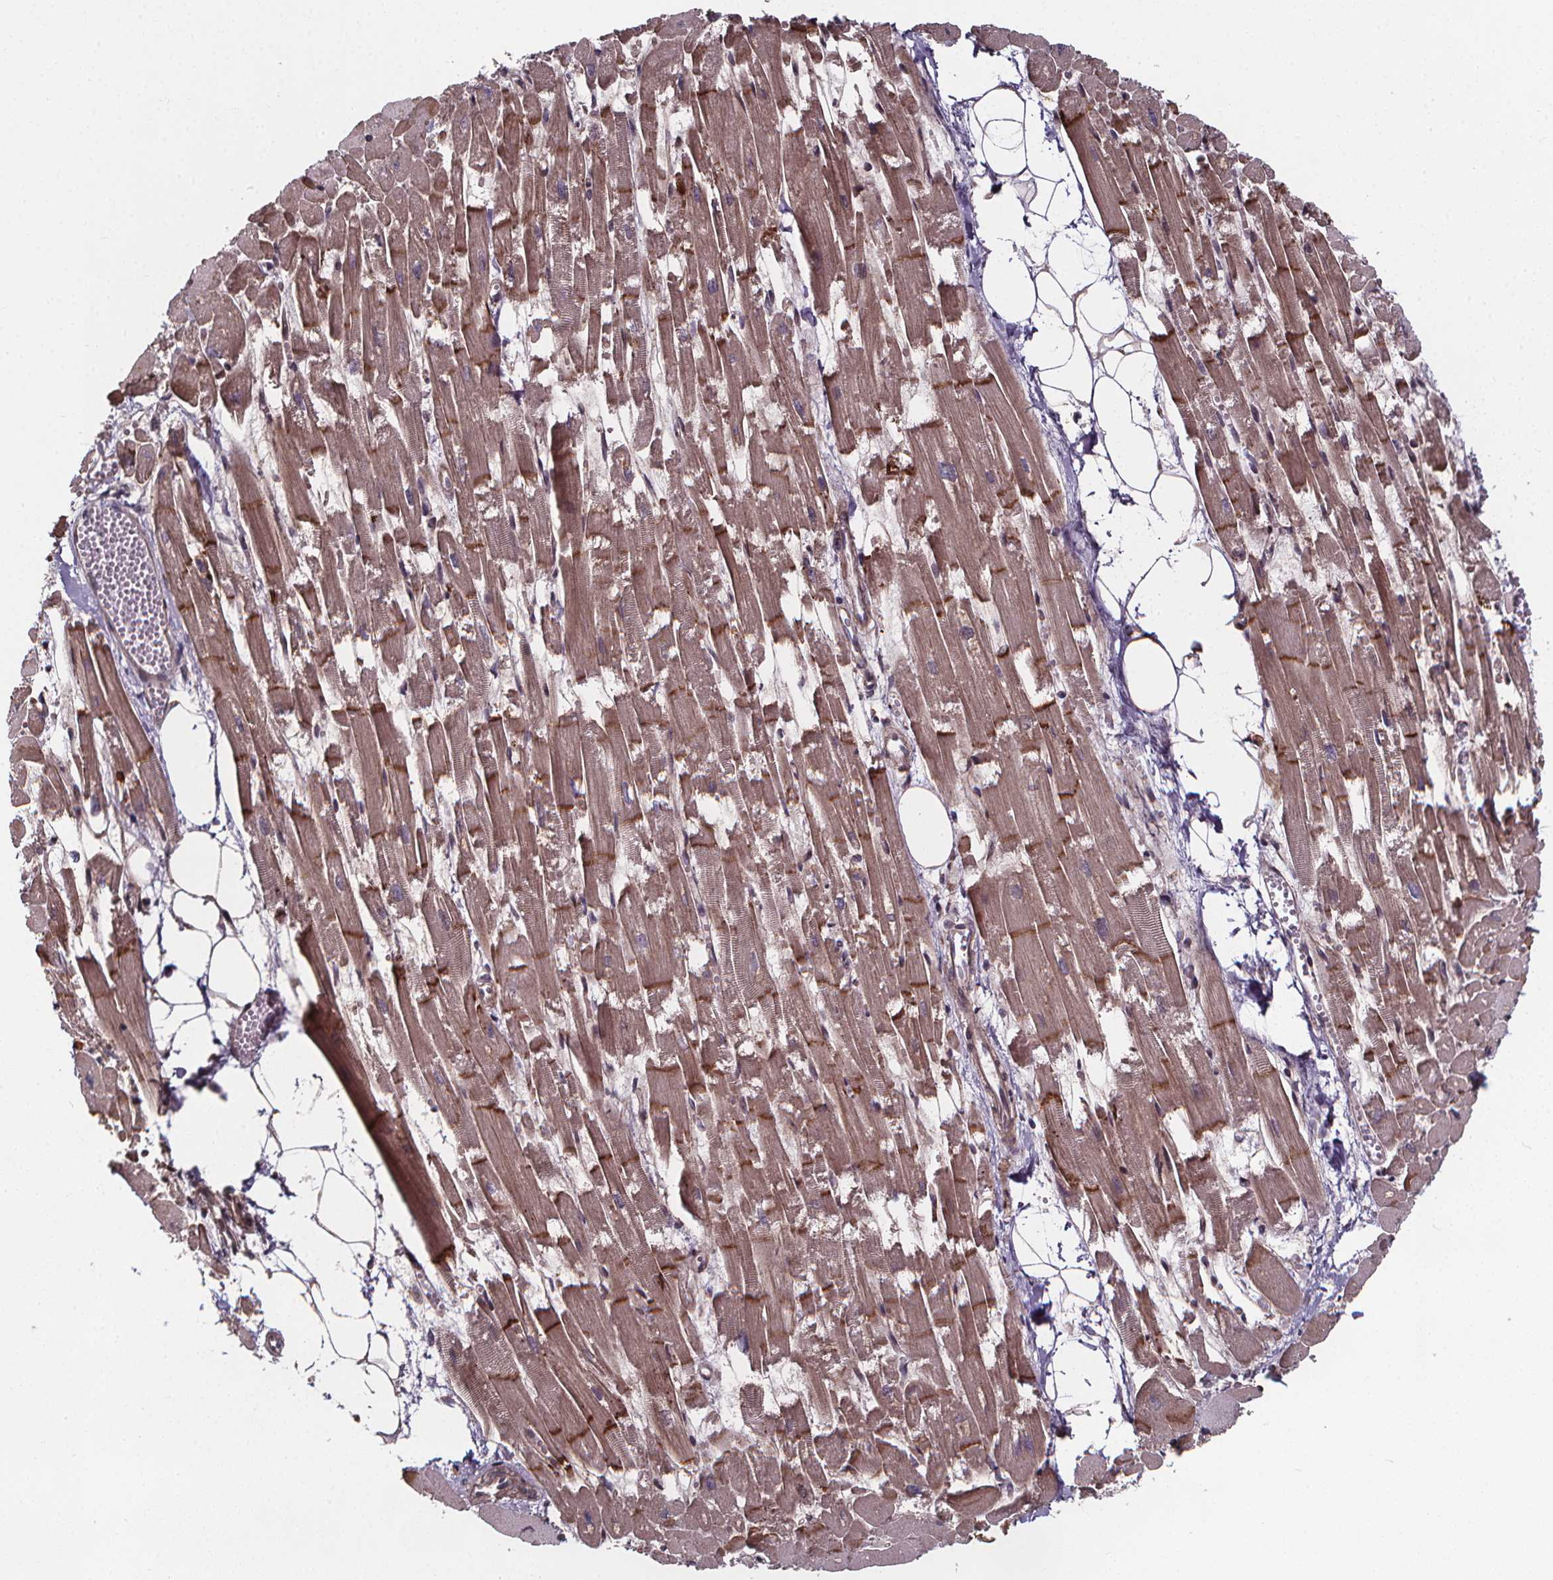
{"staining": {"intensity": "moderate", "quantity": "<25%", "location": "cytoplasmic/membranous"}, "tissue": "heart muscle", "cell_type": "Cardiomyocytes", "image_type": "normal", "snomed": [{"axis": "morphology", "description": "Normal tissue, NOS"}, {"axis": "topography", "description": "Heart"}], "caption": "Protein staining reveals moderate cytoplasmic/membranous positivity in approximately <25% of cardiomyocytes in benign heart muscle. The staining was performed using DAB (3,3'-diaminobenzidine), with brown indicating positive protein expression. Nuclei are stained blue with hematoxylin.", "gene": "DDIT3", "patient": {"sex": "female", "age": 52}}